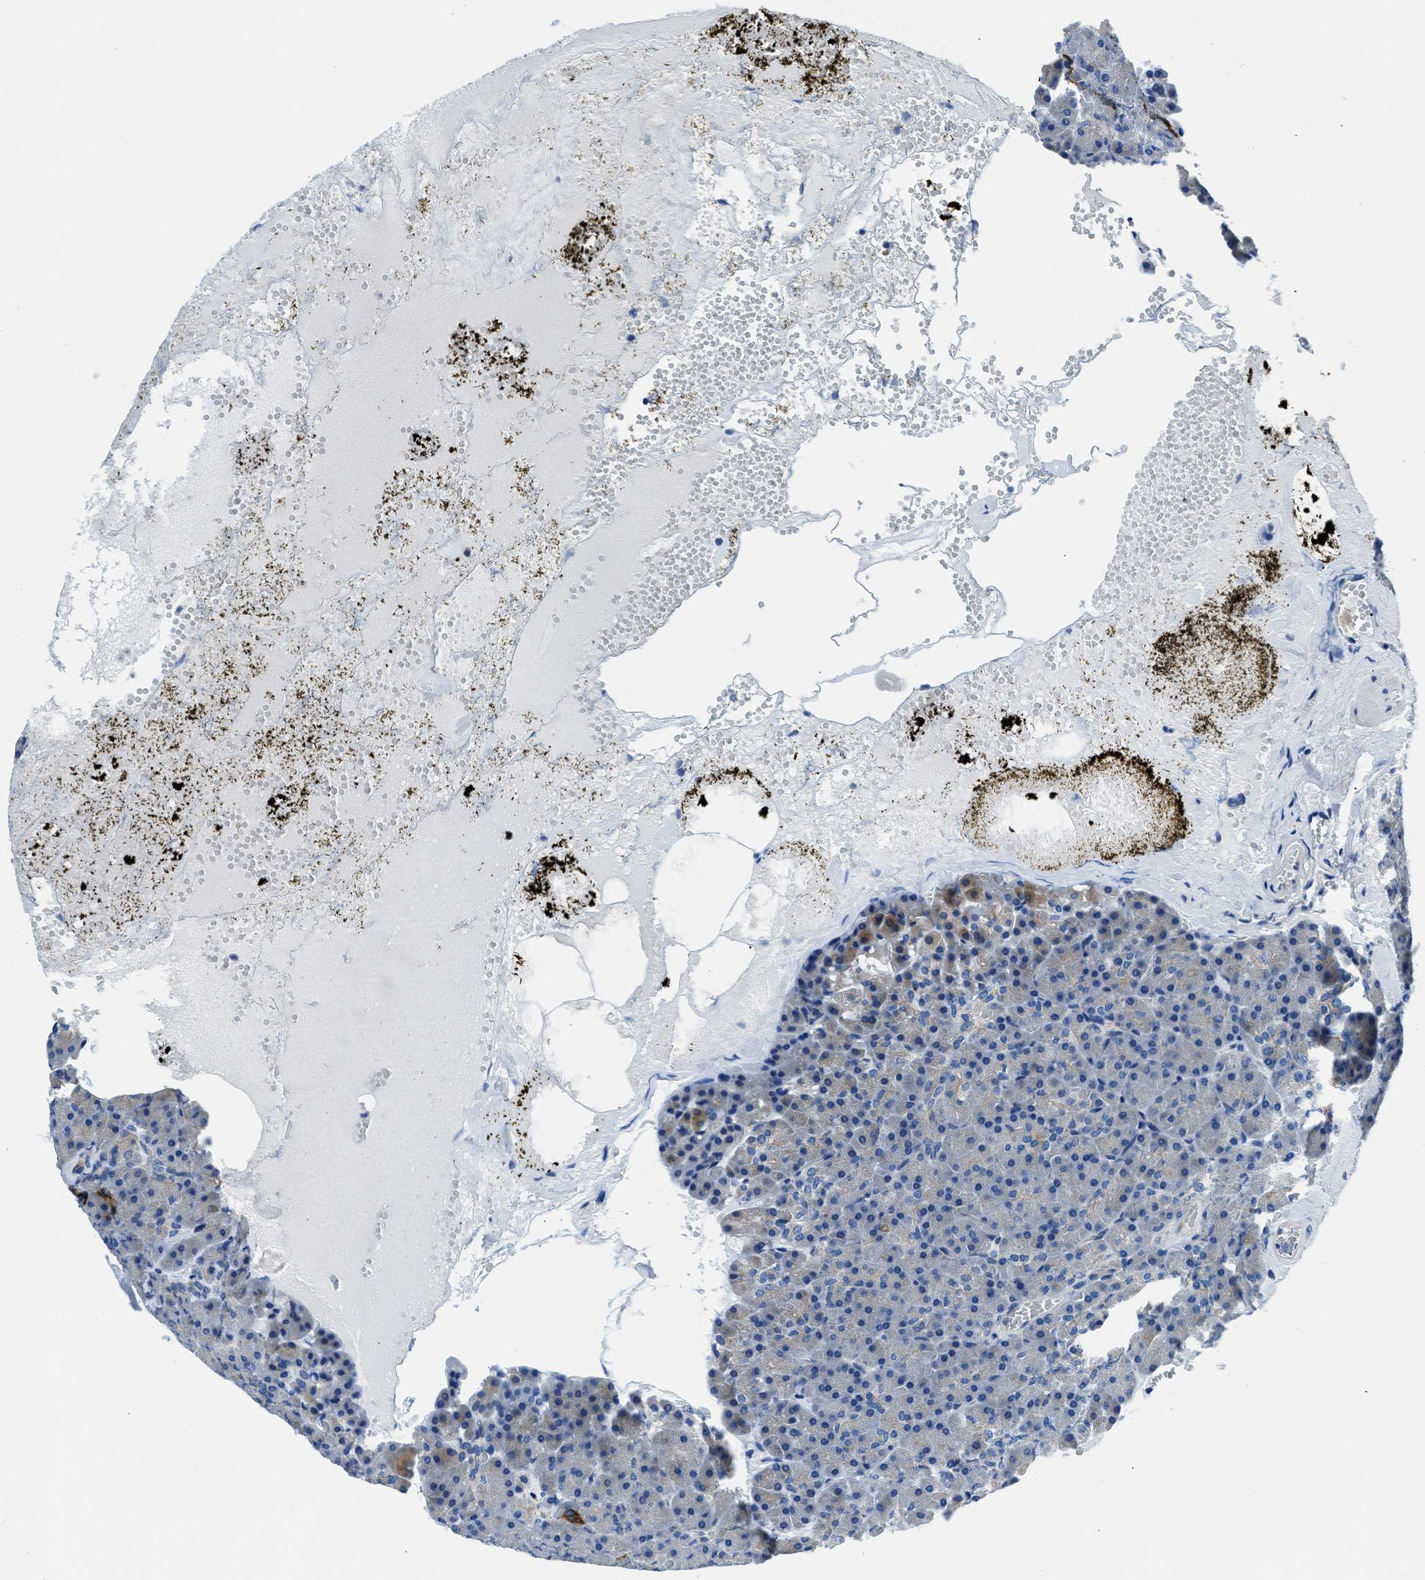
{"staining": {"intensity": "weak", "quantity": "<25%", "location": "cytoplasmic/membranous"}, "tissue": "pancreas", "cell_type": "Exocrine glandular cells", "image_type": "normal", "snomed": [{"axis": "morphology", "description": "Normal tissue, NOS"}, {"axis": "morphology", "description": "Carcinoid, malignant, NOS"}, {"axis": "topography", "description": "Pancreas"}], "caption": "This micrograph is of benign pancreas stained with immunohistochemistry to label a protein in brown with the nuclei are counter-stained blue. There is no expression in exocrine glandular cells.", "gene": "SLC38A6", "patient": {"sex": "female", "age": 35}}